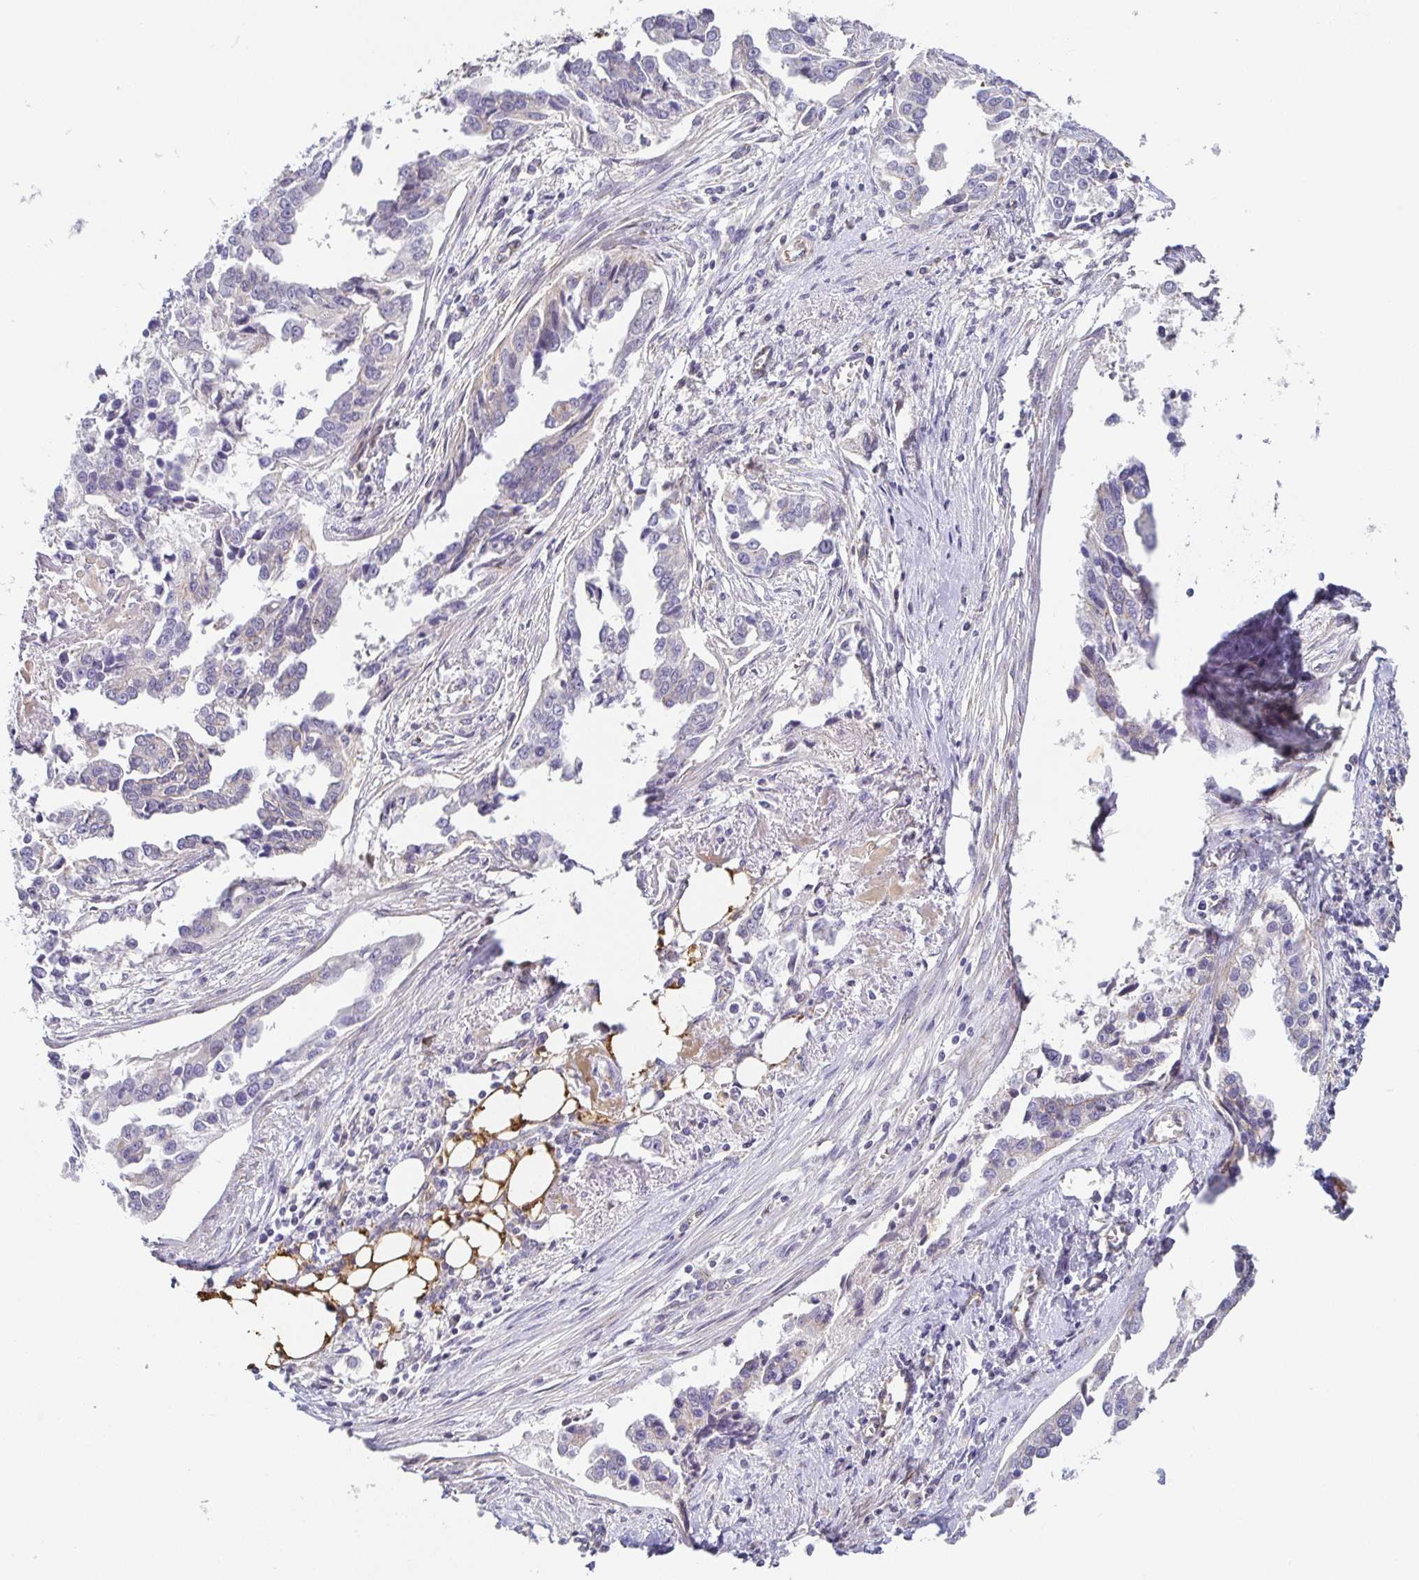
{"staining": {"intensity": "weak", "quantity": "<25%", "location": "cytoplasmic/membranous"}, "tissue": "ovarian cancer", "cell_type": "Tumor cells", "image_type": "cancer", "snomed": [{"axis": "morphology", "description": "Cystadenocarcinoma, serous, NOS"}, {"axis": "topography", "description": "Ovary"}], "caption": "Image shows no protein positivity in tumor cells of ovarian serous cystadenocarcinoma tissue.", "gene": "PIWIL3", "patient": {"sex": "female", "age": 75}}